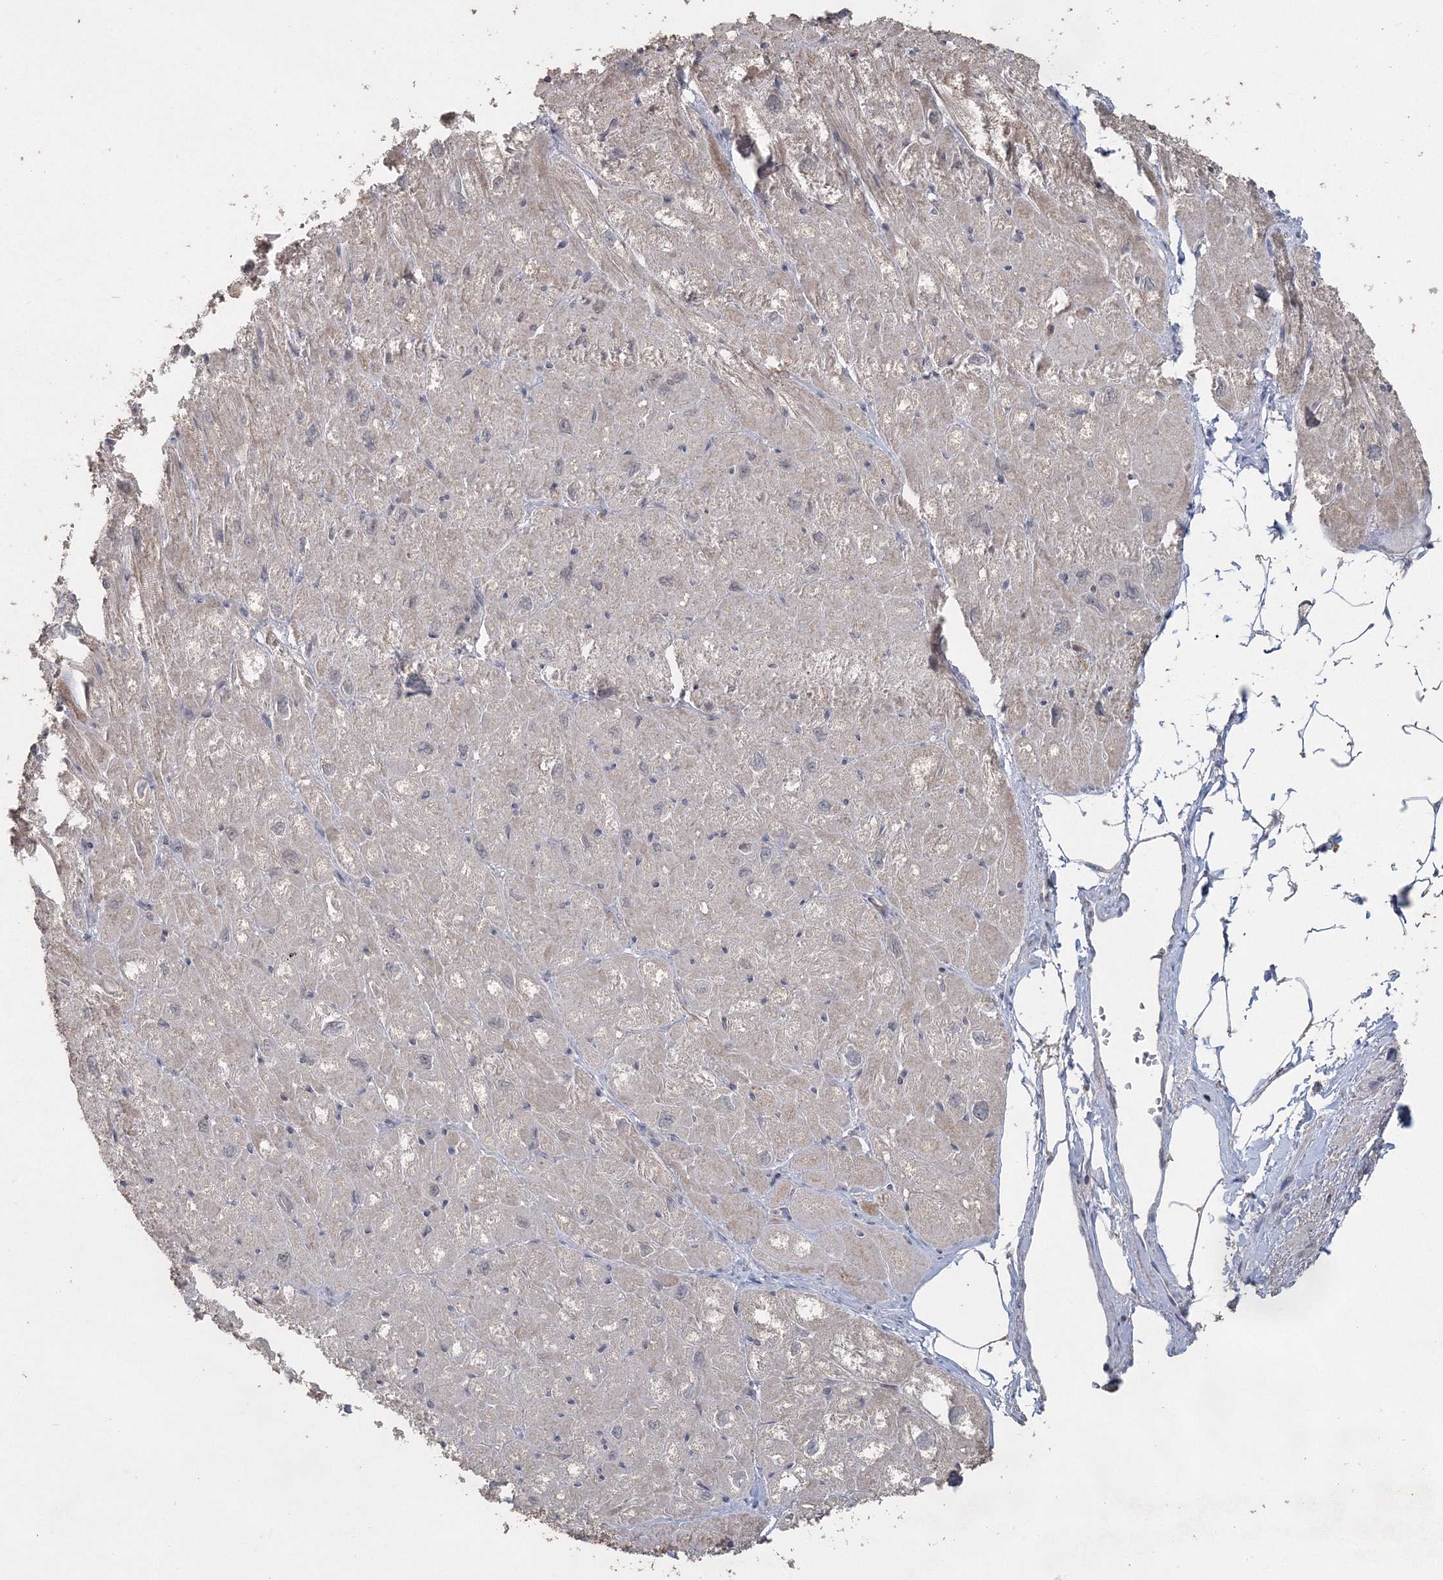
{"staining": {"intensity": "negative", "quantity": "none", "location": "none"}, "tissue": "heart muscle", "cell_type": "Cardiomyocytes", "image_type": "normal", "snomed": [{"axis": "morphology", "description": "Normal tissue, NOS"}, {"axis": "topography", "description": "Heart"}], "caption": "An immunohistochemistry (IHC) image of benign heart muscle is shown. There is no staining in cardiomyocytes of heart muscle.", "gene": "UIMC1", "patient": {"sex": "male", "age": 50}}